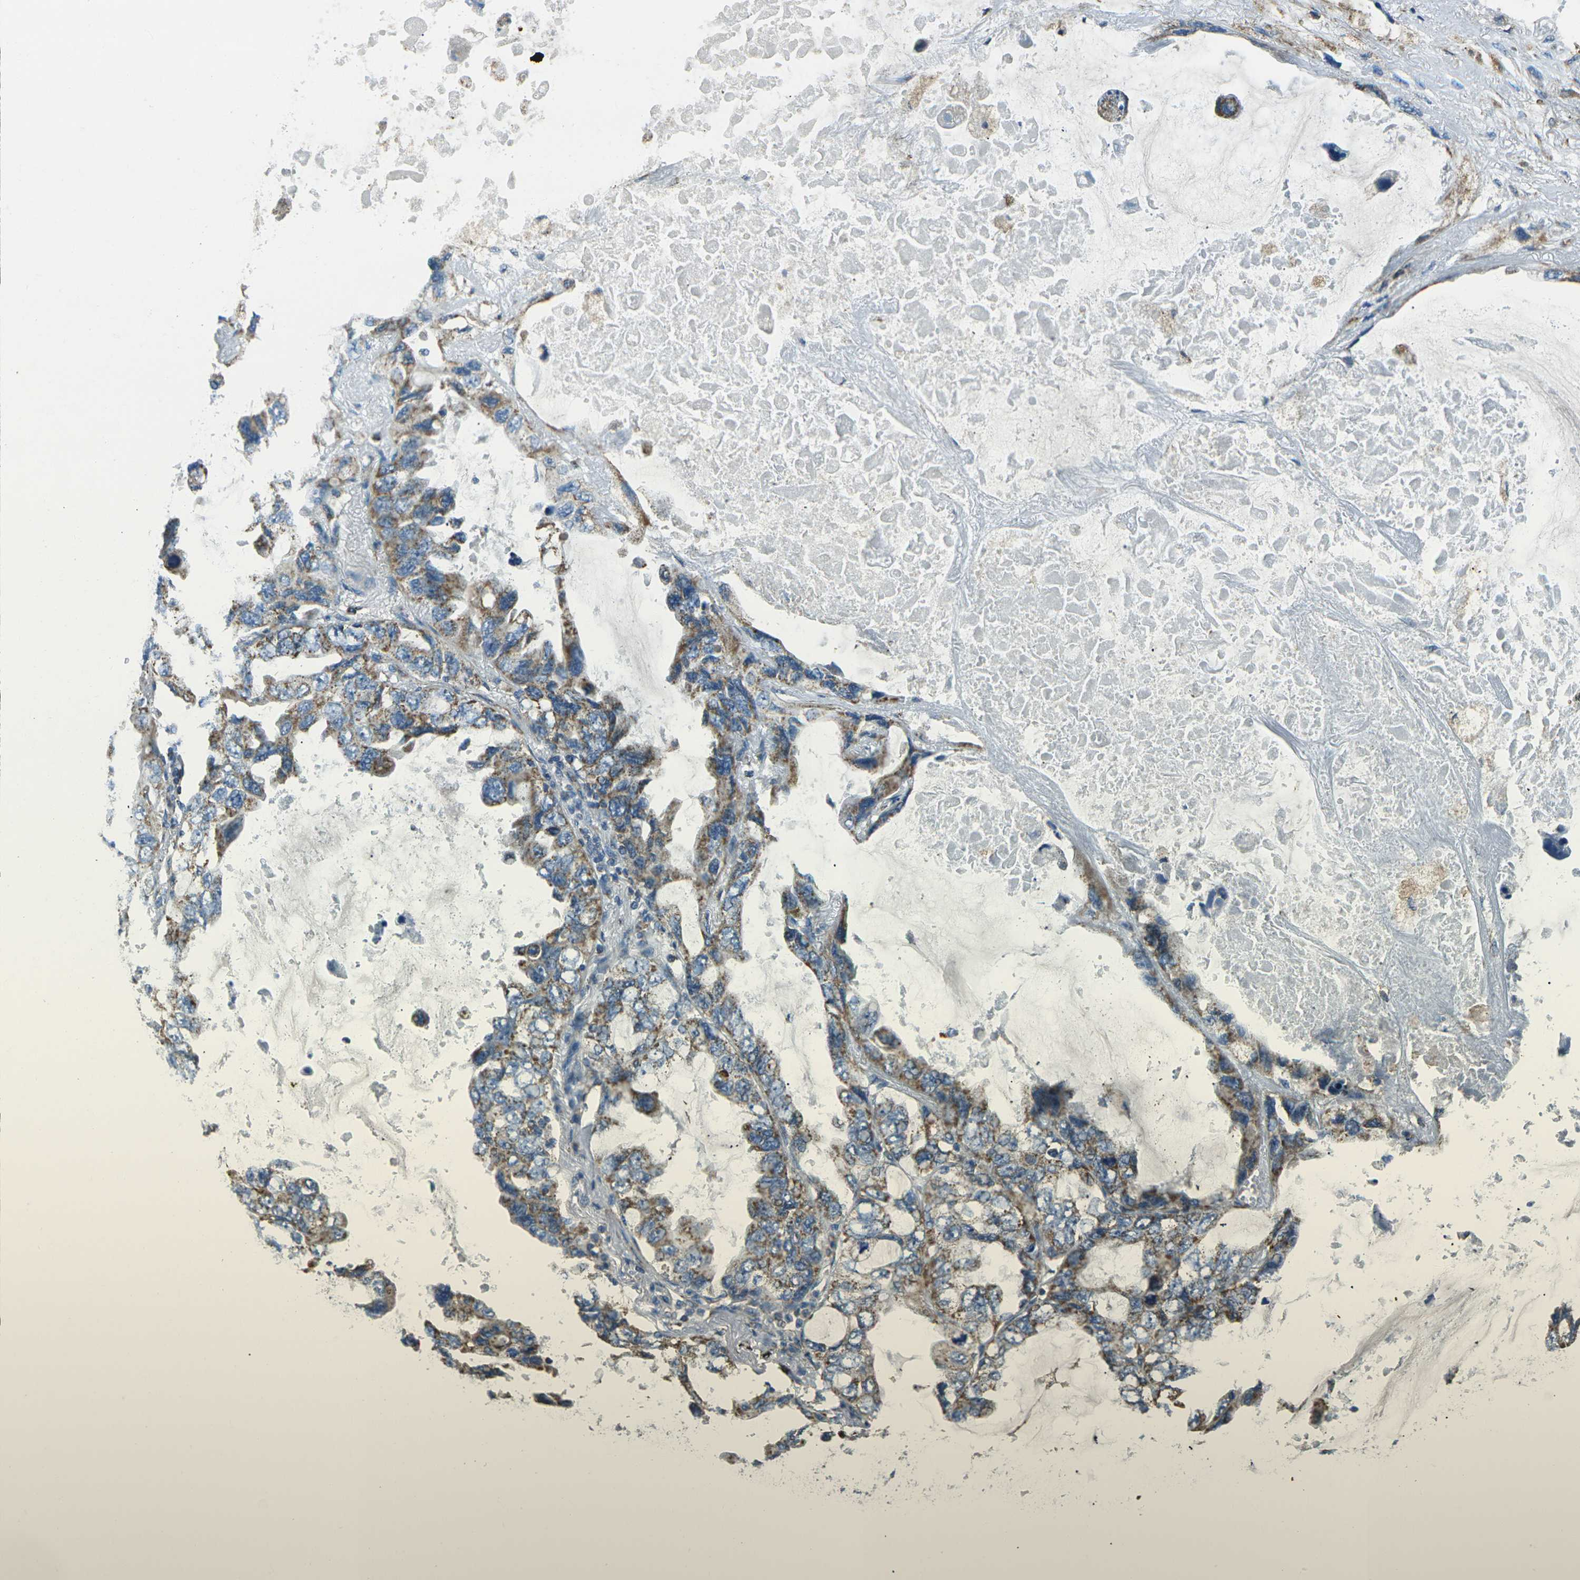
{"staining": {"intensity": "moderate", "quantity": "25%-75%", "location": "cytoplasmic/membranous"}, "tissue": "lung cancer", "cell_type": "Tumor cells", "image_type": "cancer", "snomed": [{"axis": "morphology", "description": "Squamous cell carcinoma, NOS"}, {"axis": "topography", "description": "Lung"}], "caption": "The photomicrograph displays staining of lung squamous cell carcinoma, revealing moderate cytoplasmic/membranous protein staining (brown color) within tumor cells. (brown staining indicates protein expression, while blue staining denotes nuclei).", "gene": "IRF3", "patient": {"sex": "female", "age": 73}}